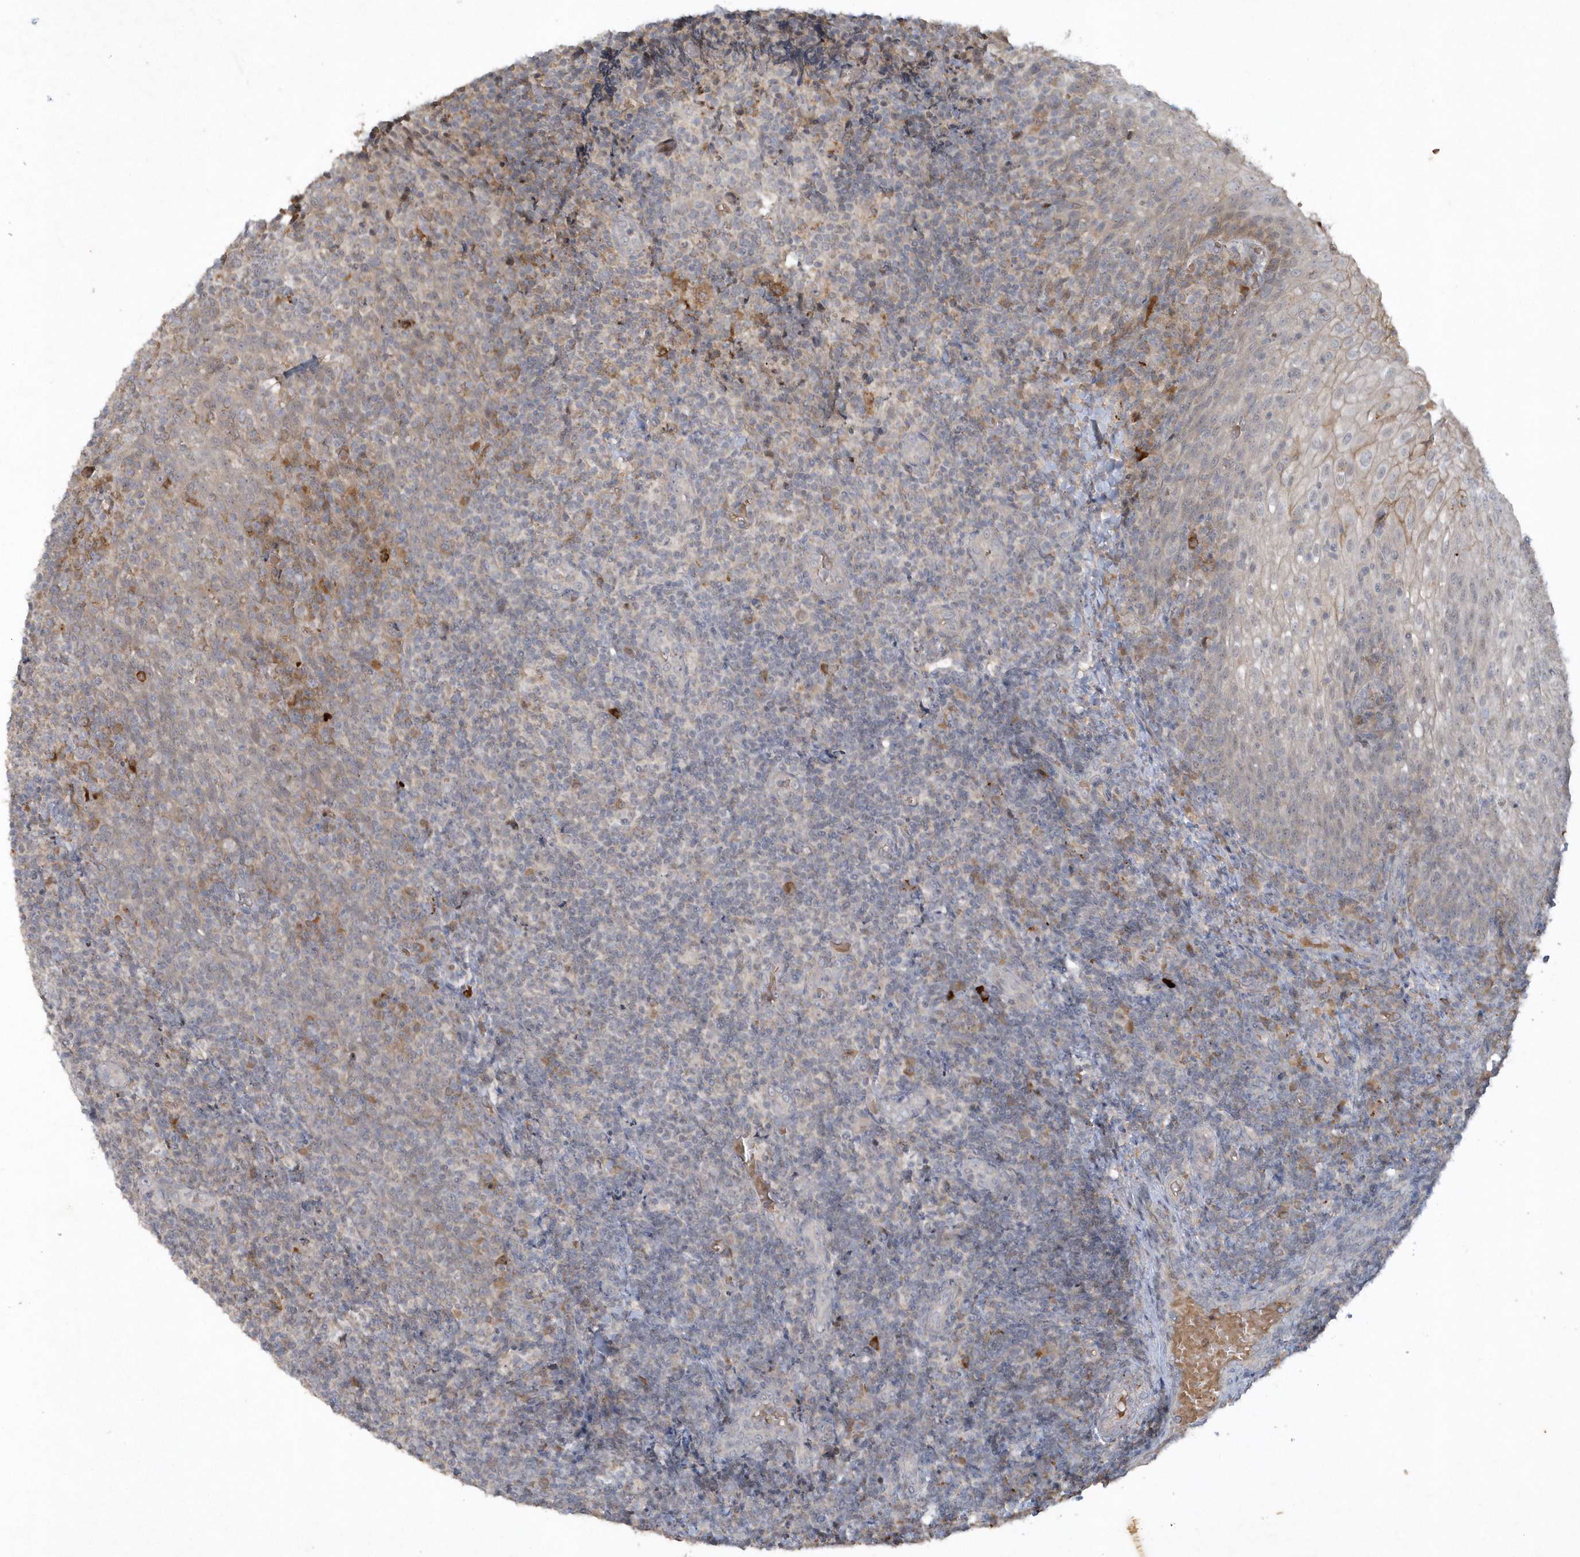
{"staining": {"intensity": "weak", "quantity": "<25%", "location": "cytoplasmic/membranous"}, "tissue": "tonsil", "cell_type": "Germinal center cells", "image_type": "normal", "snomed": [{"axis": "morphology", "description": "Normal tissue, NOS"}, {"axis": "topography", "description": "Tonsil"}], "caption": "Tonsil was stained to show a protein in brown. There is no significant staining in germinal center cells. (DAB immunohistochemistry, high magnification).", "gene": "THG1L", "patient": {"sex": "female", "age": 19}}